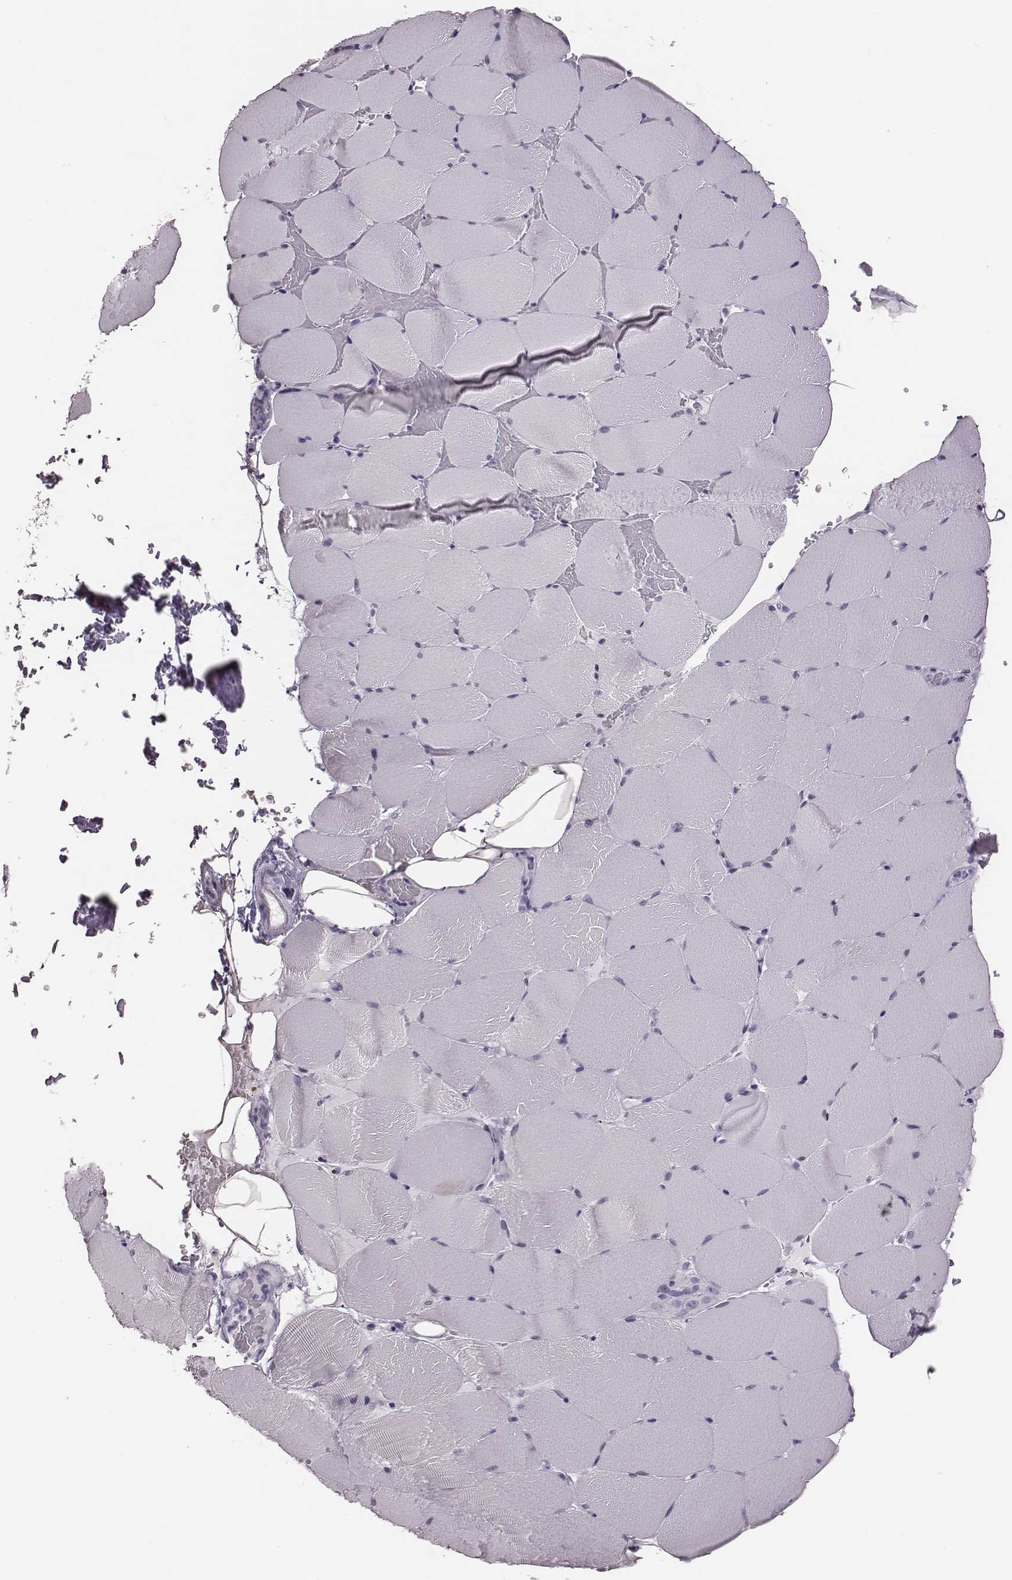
{"staining": {"intensity": "negative", "quantity": "none", "location": "none"}, "tissue": "skeletal muscle", "cell_type": "Myocytes", "image_type": "normal", "snomed": [{"axis": "morphology", "description": "Normal tissue, NOS"}, {"axis": "topography", "description": "Skeletal muscle"}], "caption": "IHC histopathology image of unremarkable skeletal muscle stained for a protein (brown), which demonstrates no staining in myocytes. Nuclei are stained in blue.", "gene": "H1", "patient": {"sex": "female", "age": 37}}